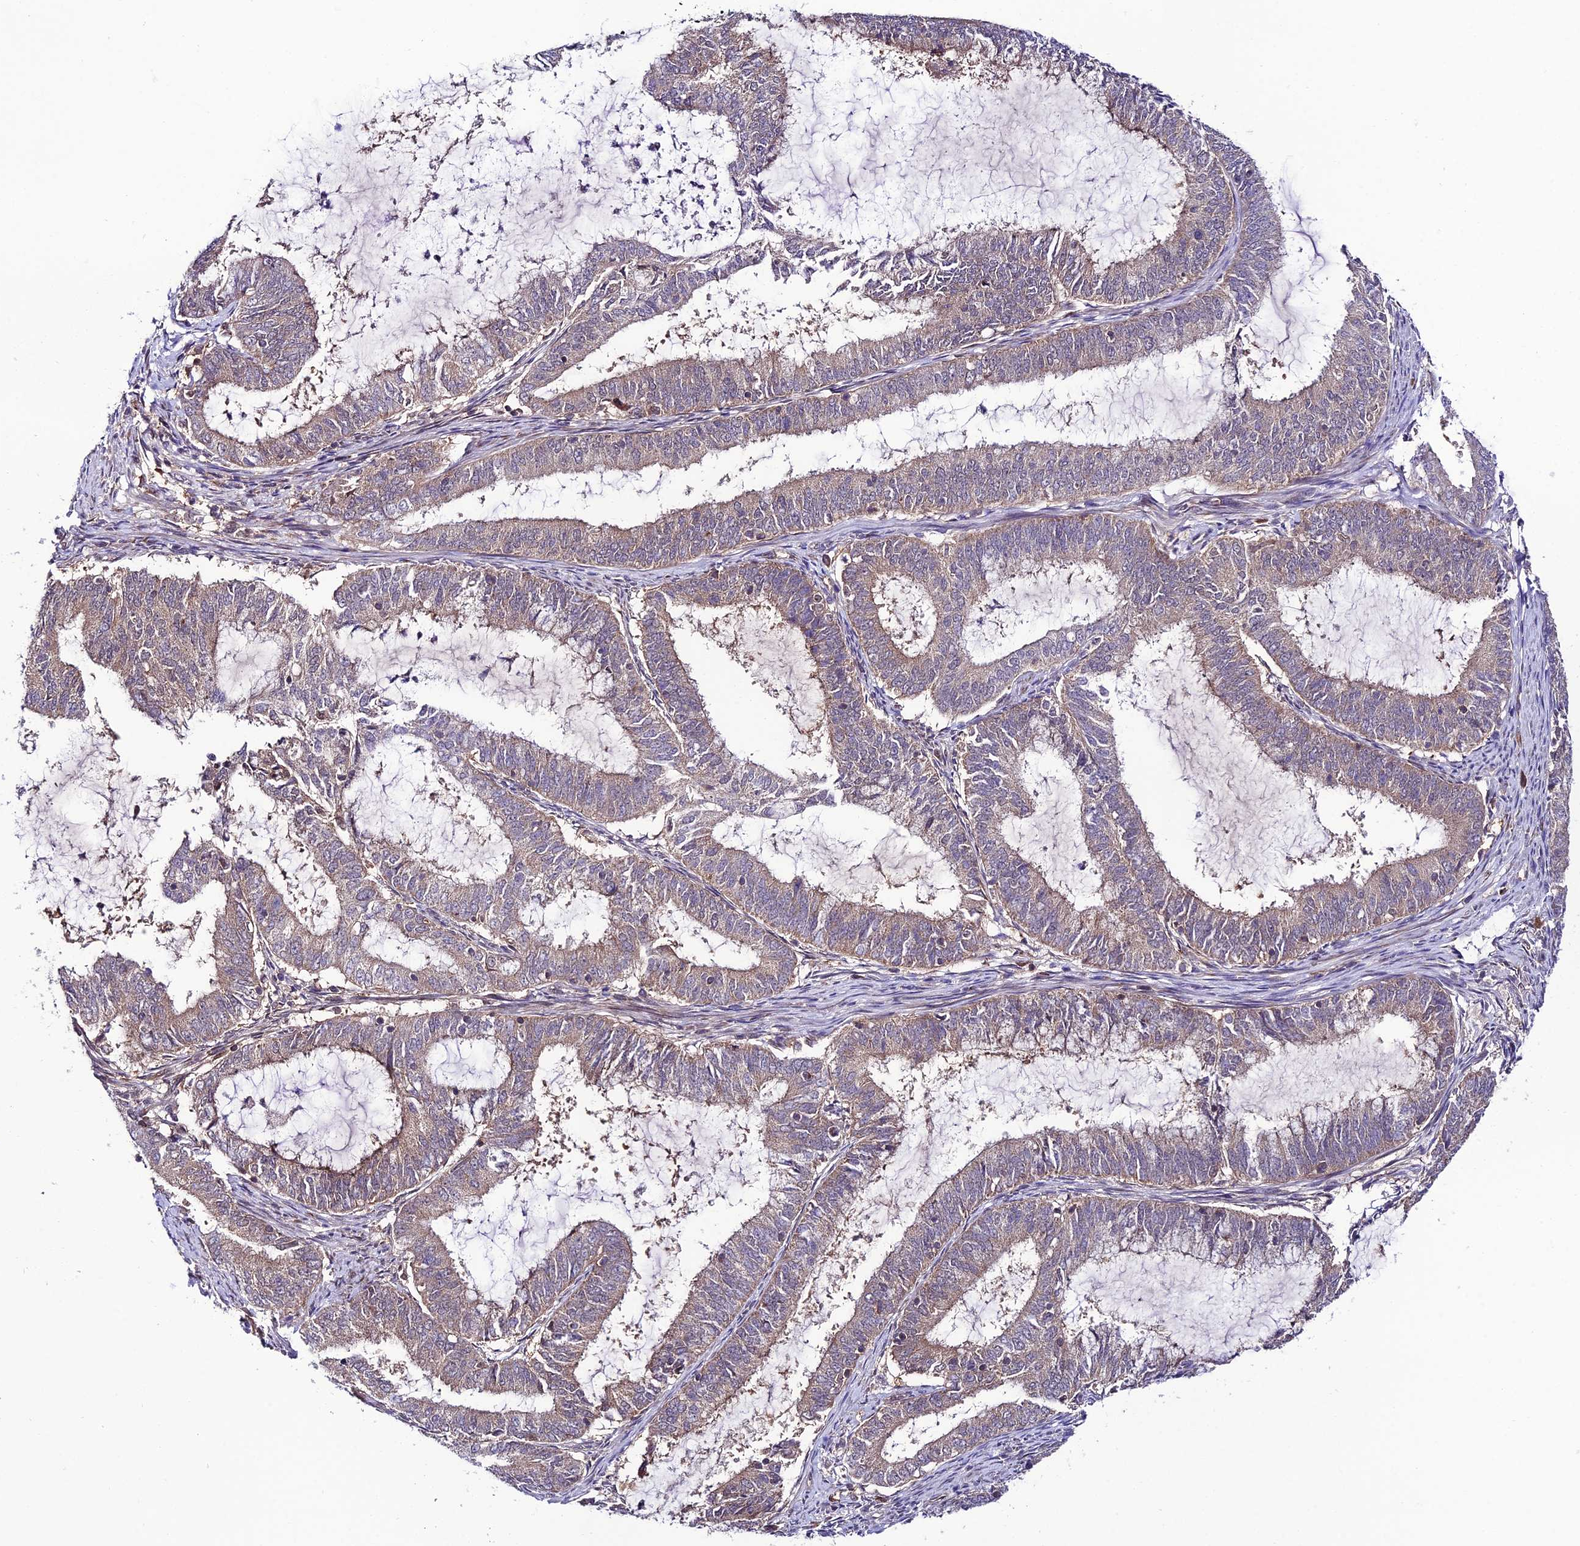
{"staining": {"intensity": "negative", "quantity": "none", "location": "none"}, "tissue": "endometrial cancer", "cell_type": "Tumor cells", "image_type": "cancer", "snomed": [{"axis": "morphology", "description": "Adenocarcinoma, NOS"}, {"axis": "topography", "description": "Endometrium"}], "caption": "IHC photomicrograph of adenocarcinoma (endometrial) stained for a protein (brown), which reveals no expression in tumor cells.", "gene": "TRIM40", "patient": {"sex": "female", "age": 51}}